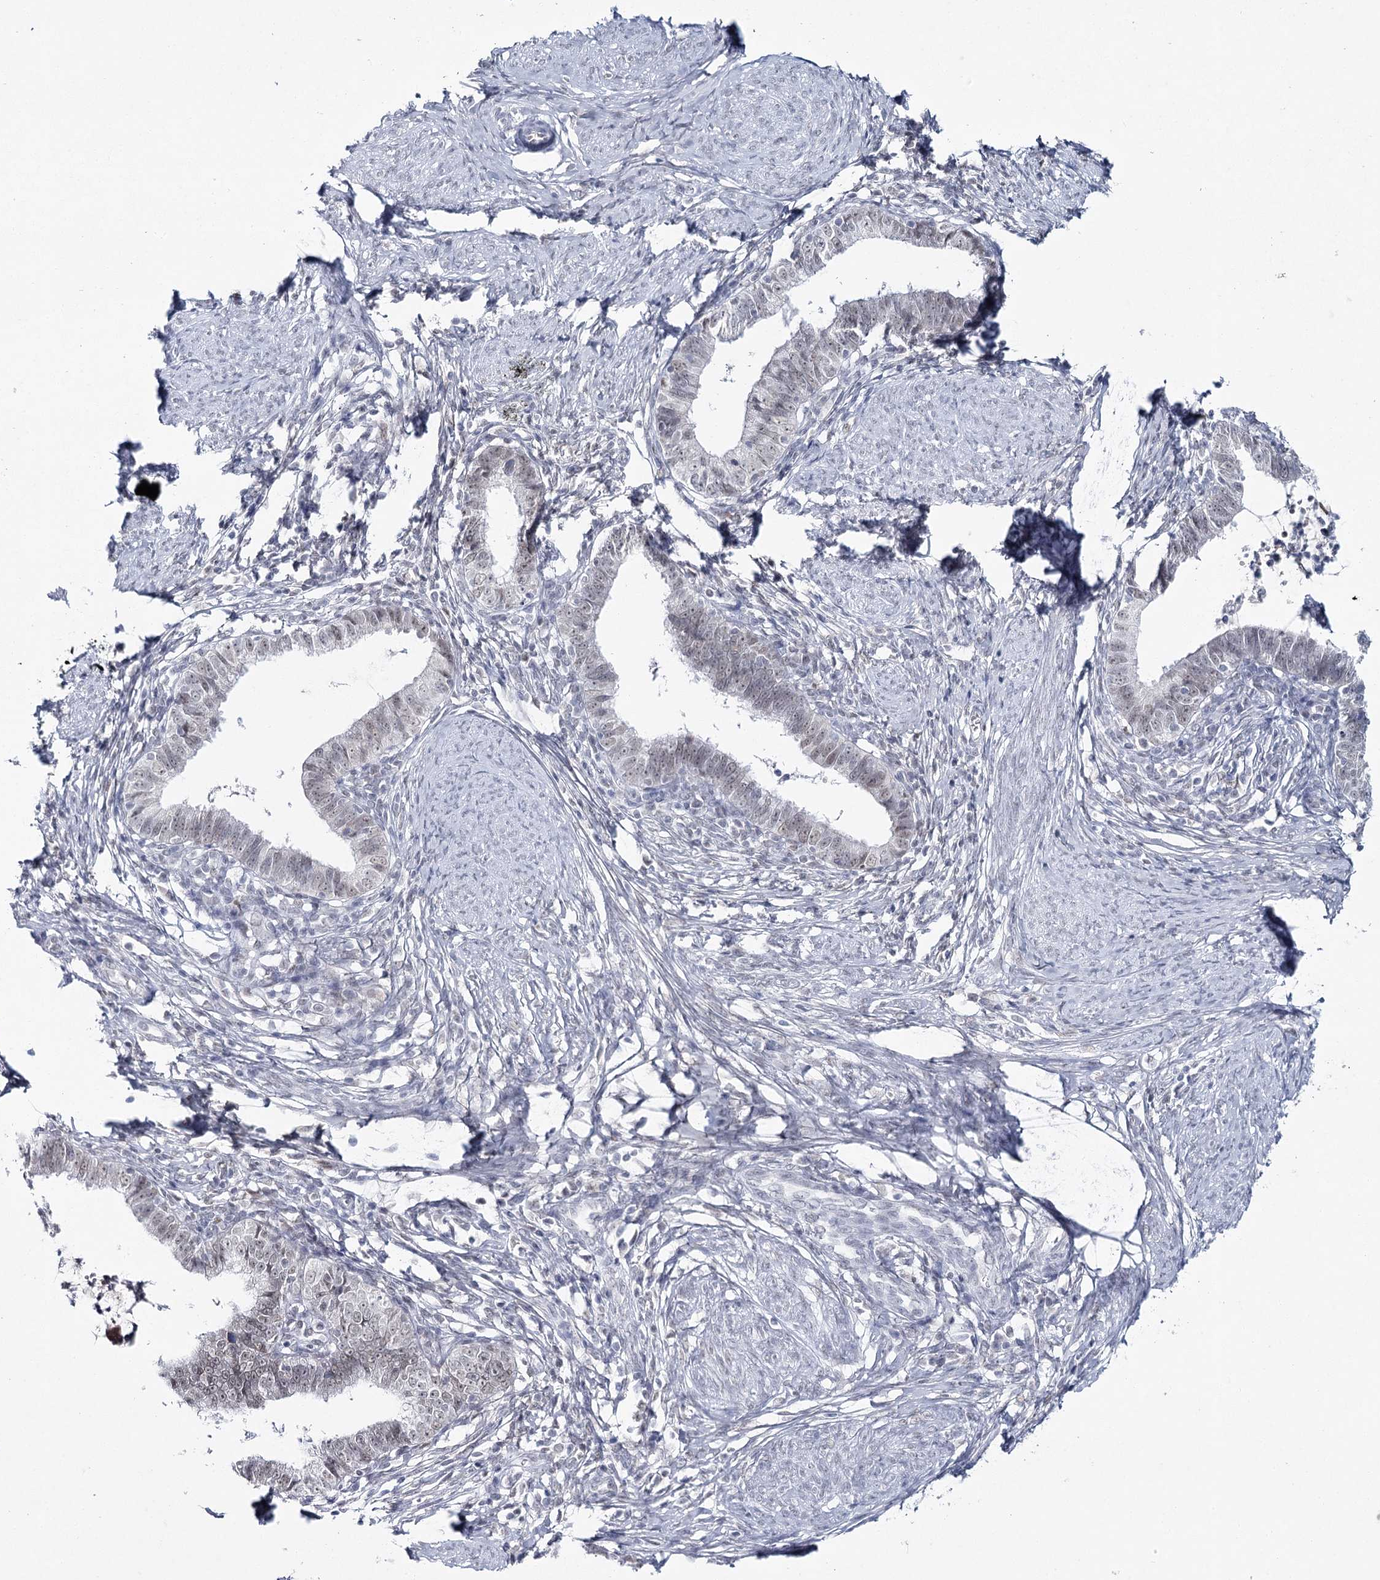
{"staining": {"intensity": "weak", "quantity": ">75%", "location": "nuclear"}, "tissue": "cervical cancer", "cell_type": "Tumor cells", "image_type": "cancer", "snomed": [{"axis": "morphology", "description": "Adenocarcinoma, NOS"}, {"axis": "topography", "description": "Cervix"}], "caption": "Adenocarcinoma (cervical) tissue shows weak nuclear expression in approximately >75% of tumor cells", "gene": "ZC3H8", "patient": {"sex": "female", "age": 36}}